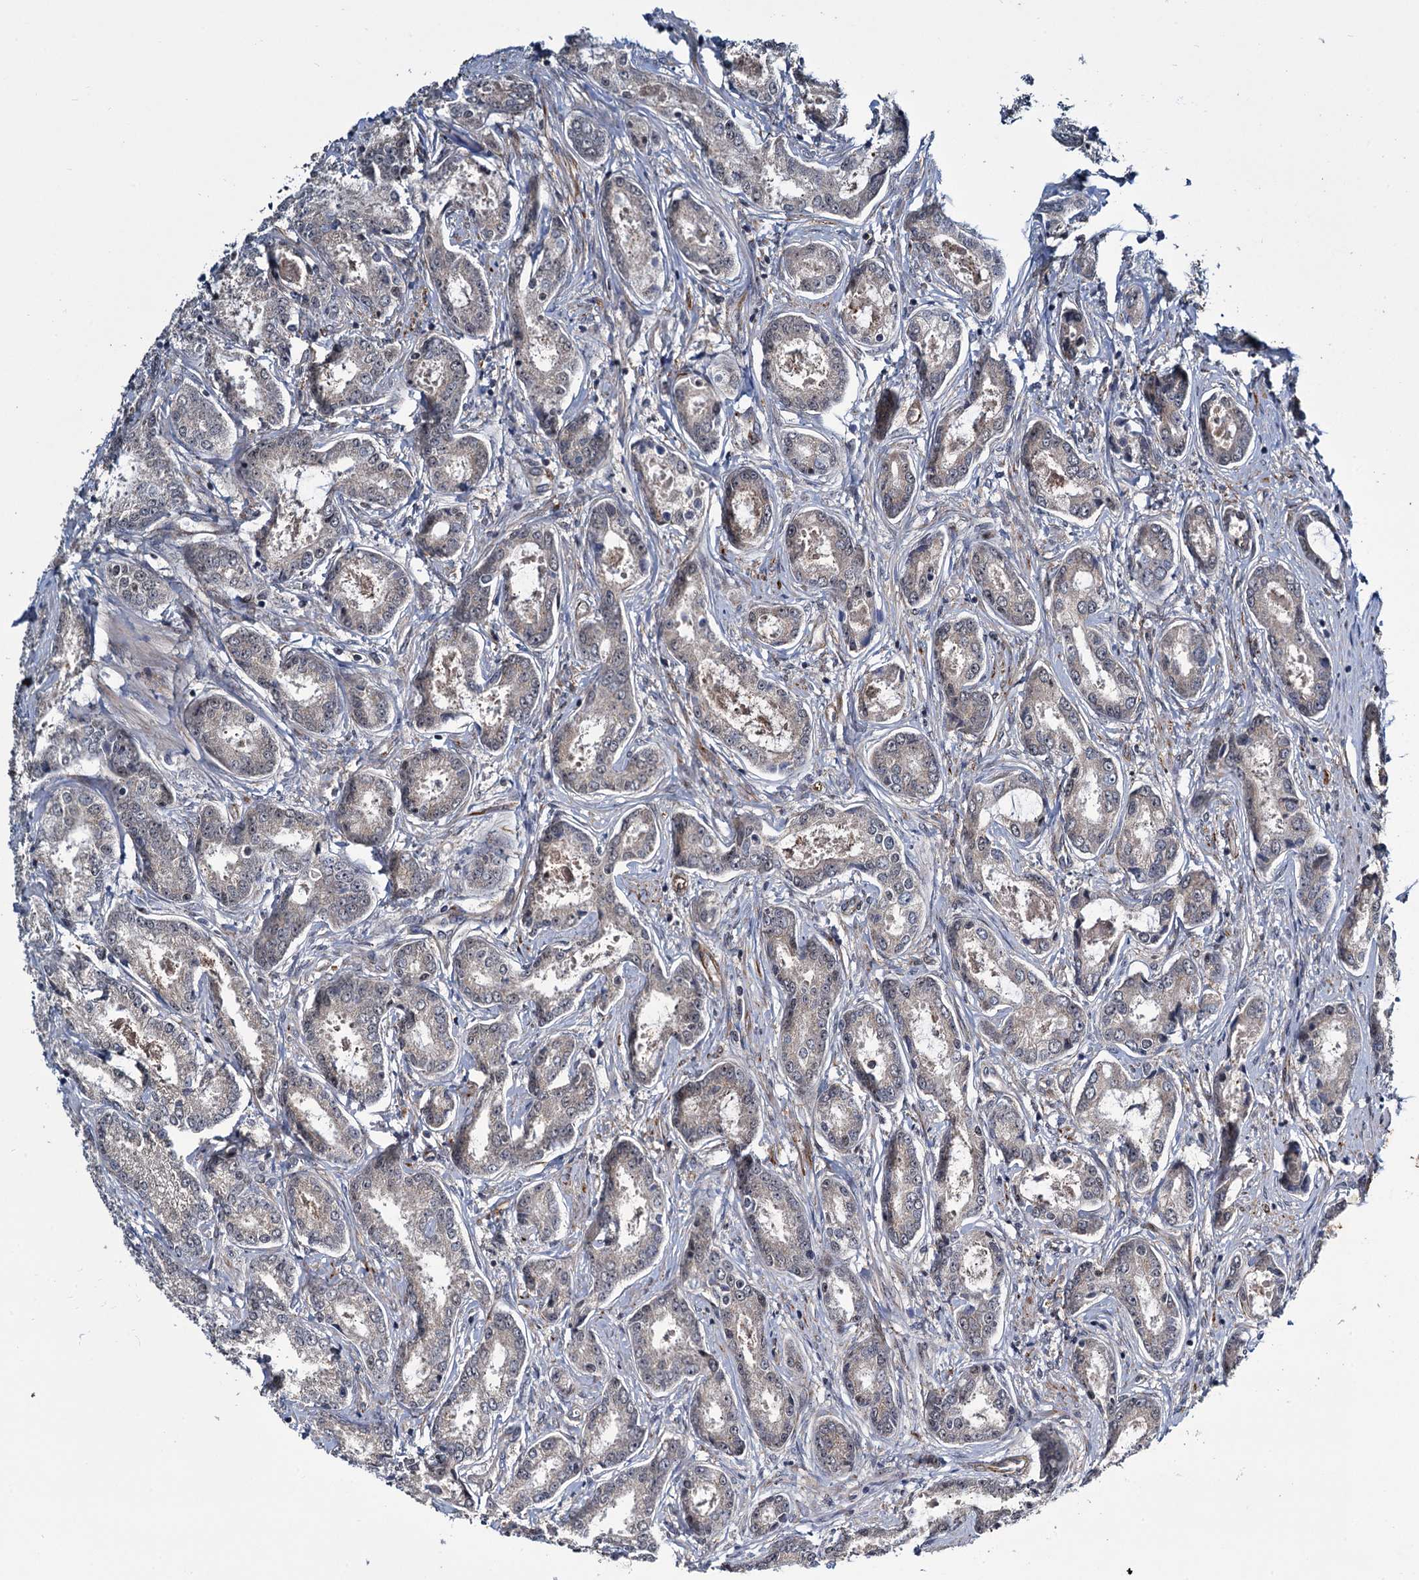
{"staining": {"intensity": "negative", "quantity": "none", "location": "none"}, "tissue": "prostate cancer", "cell_type": "Tumor cells", "image_type": "cancer", "snomed": [{"axis": "morphology", "description": "Adenocarcinoma, Low grade"}, {"axis": "topography", "description": "Prostate"}], "caption": "An image of human prostate cancer (adenocarcinoma (low-grade)) is negative for staining in tumor cells.", "gene": "ARHGAP42", "patient": {"sex": "male", "age": 68}}